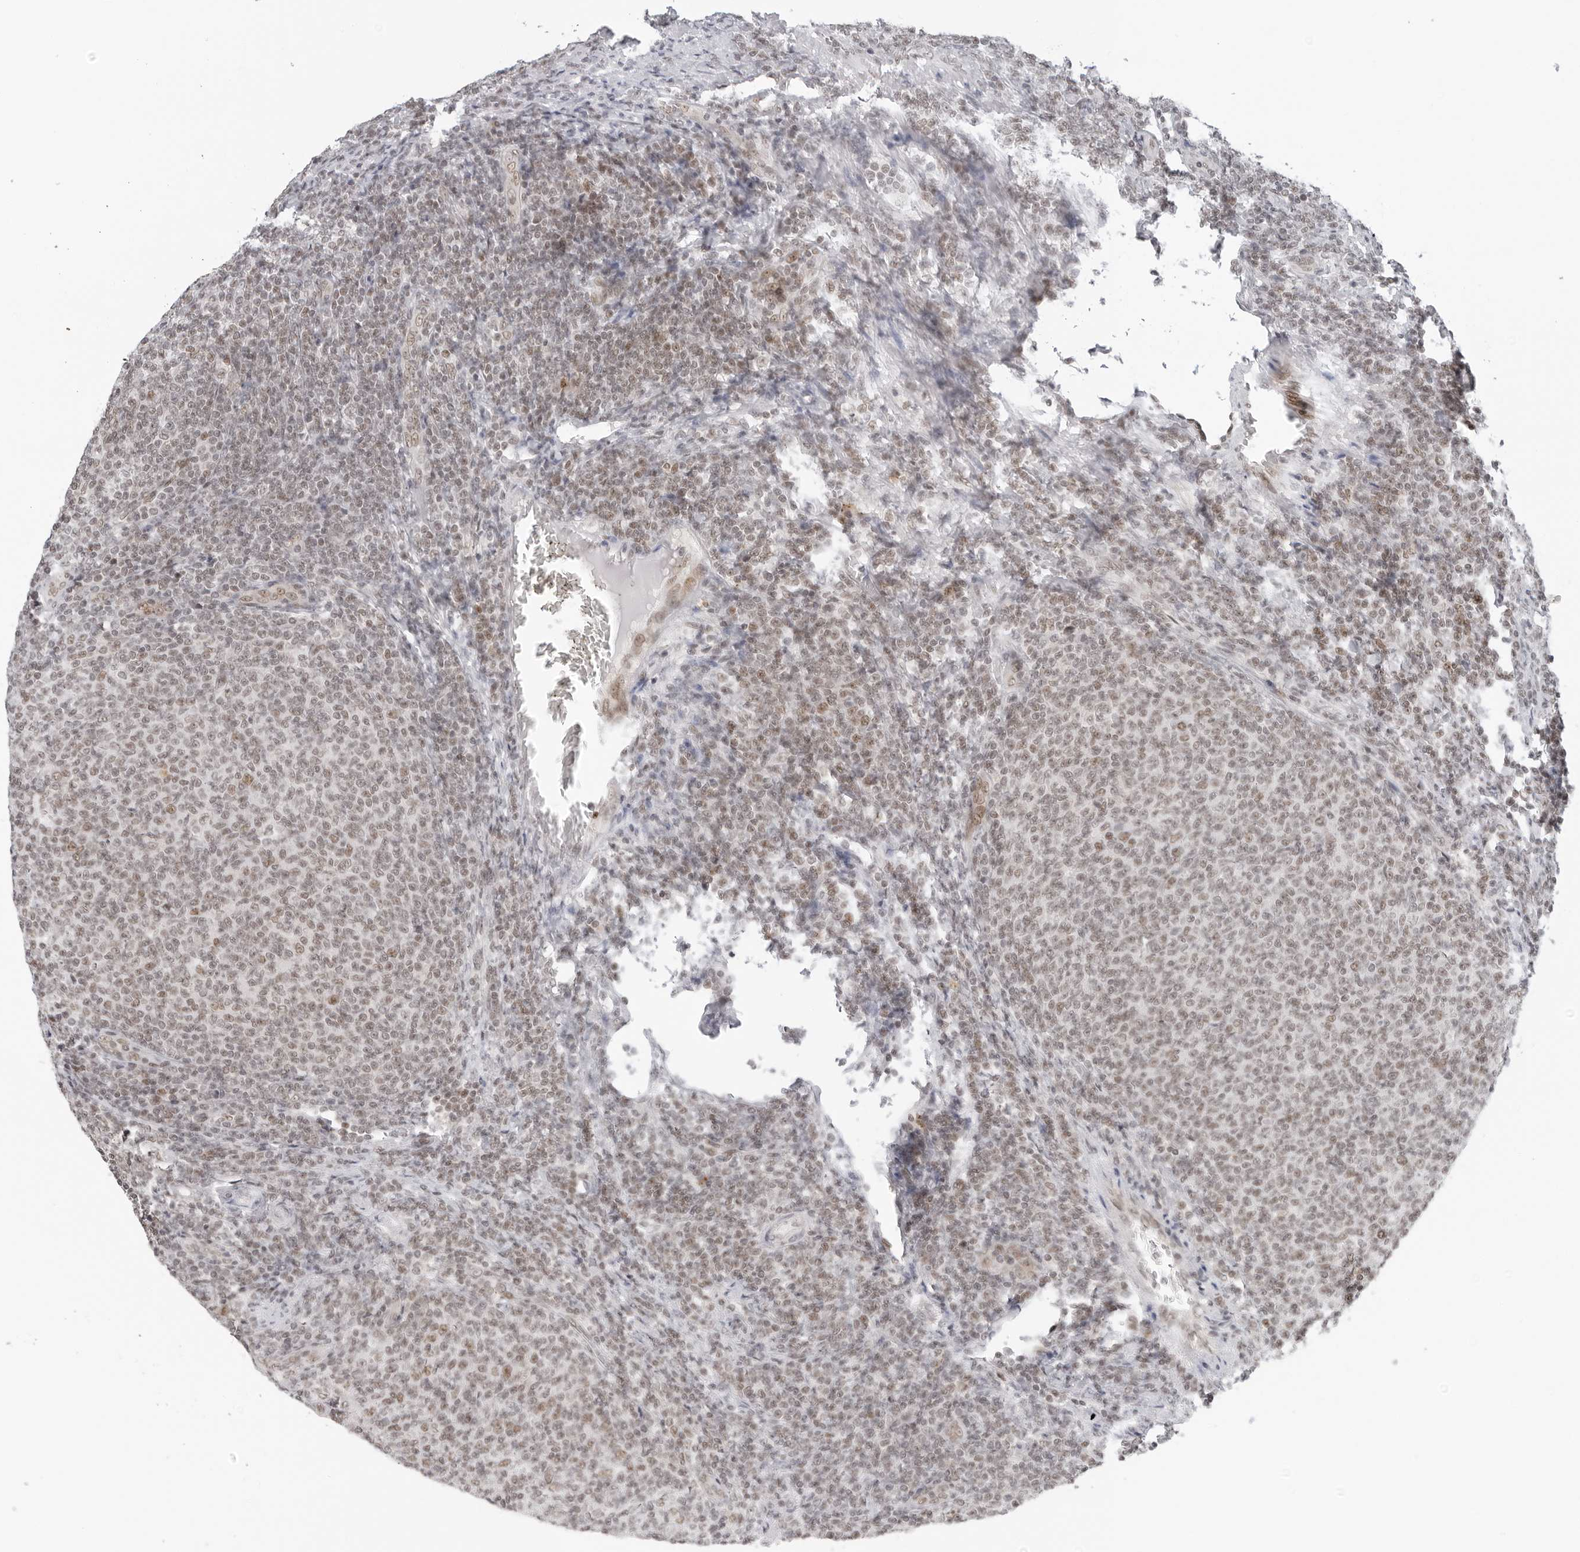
{"staining": {"intensity": "weak", "quantity": ">75%", "location": "nuclear"}, "tissue": "lymphoma", "cell_type": "Tumor cells", "image_type": "cancer", "snomed": [{"axis": "morphology", "description": "Malignant lymphoma, non-Hodgkin's type, Low grade"}, {"axis": "topography", "description": "Lymph node"}], "caption": "This micrograph displays immunohistochemistry staining of malignant lymphoma, non-Hodgkin's type (low-grade), with low weak nuclear positivity in approximately >75% of tumor cells.", "gene": "MSH6", "patient": {"sex": "male", "age": 66}}